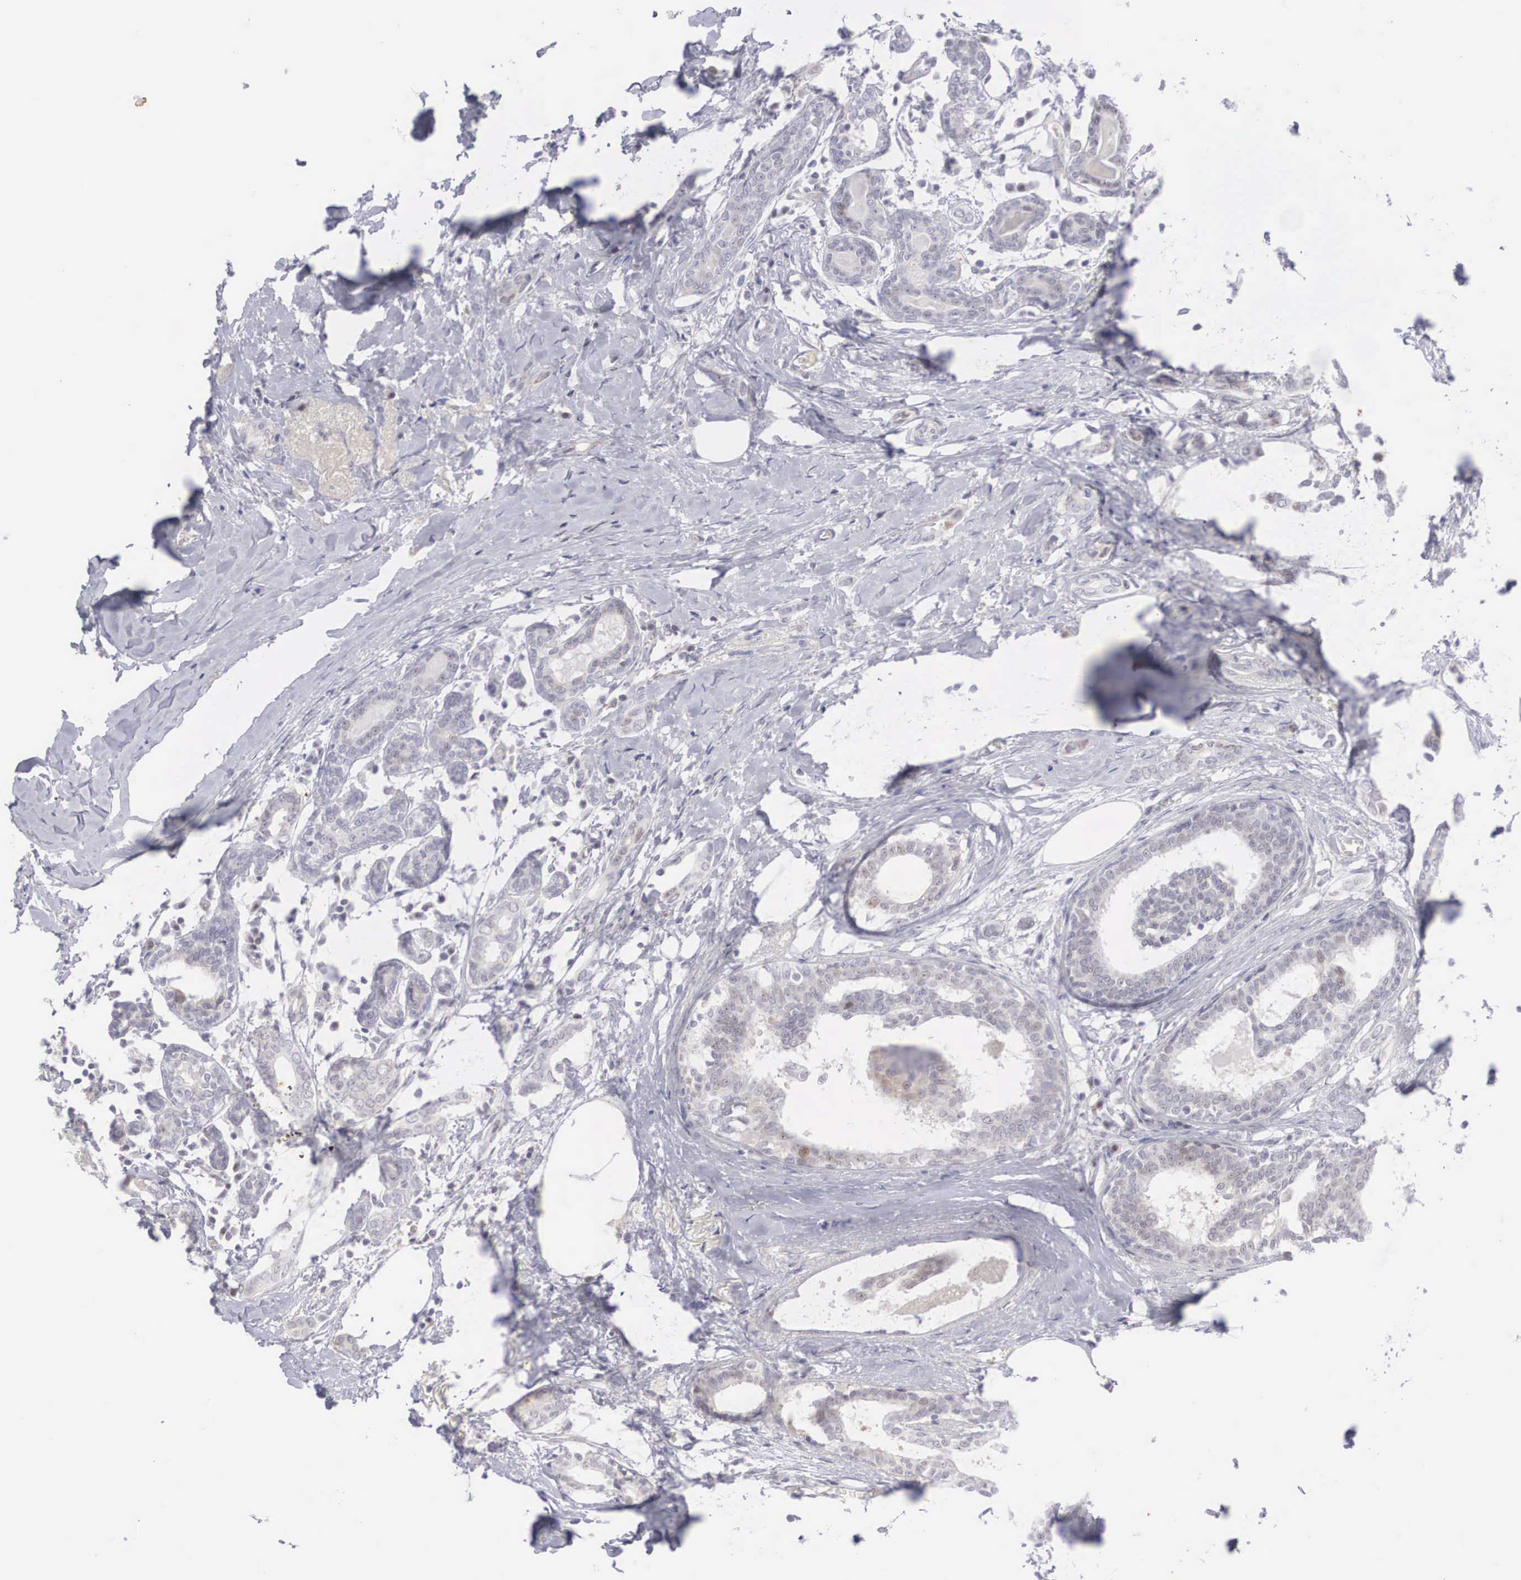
{"staining": {"intensity": "weak", "quantity": "<25%", "location": "cytoplasmic/membranous,nuclear"}, "tissue": "breast cancer", "cell_type": "Tumor cells", "image_type": "cancer", "snomed": [{"axis": "morphology", "description": "Duct carcinoma"}, {"axis": "topography", "description": "Breast"}], "caption": "There is no significant staining in tumor cells of infiltrating ductal carcinoma (breast).", "gene": "RBPJ", "patient": {"sex": "female", "age": 50}}